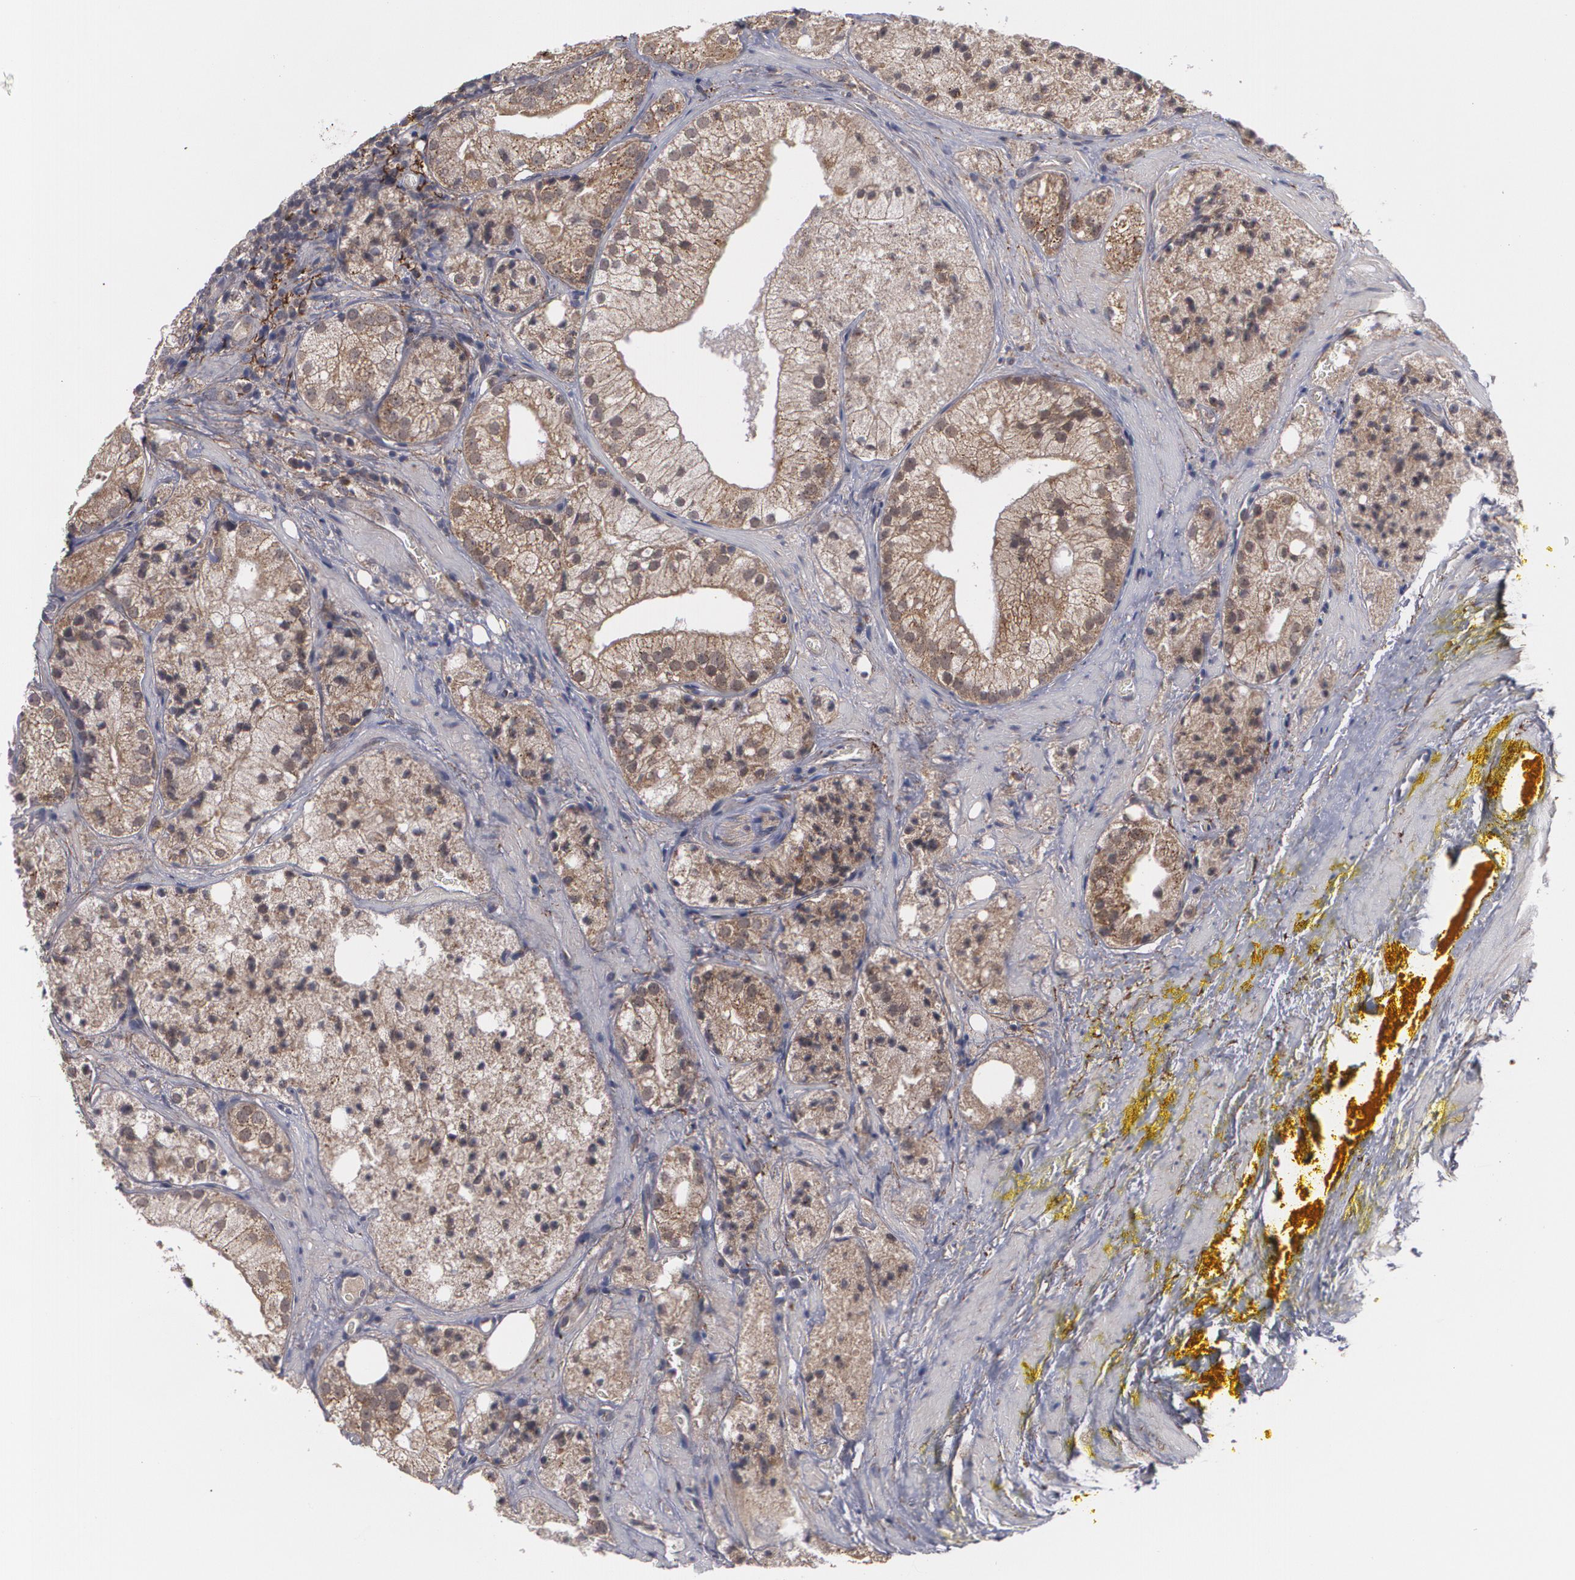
{"staining": {"intensity": "weak", "quantity": ">75%", "location": "cytoplasmic/membranous"}, "tissue": "prostate cancer", "cell_type": "Tumor cells", "image_type": "cancer", "snomed": [{"axis": "morphology", "description": "Adenocarcinoma, Low grade"}, {"axis": "topography", "description": "Prostate"}], "caption": "IHC (DAB) staining of low-grade adenocarcinoma (prostate) reveals weak cytoplasmic/membranous protein positivity in approximately >75% of tumor cells.", "gene": "BMP6", "patient": {"sex": "male", "age": 60}}